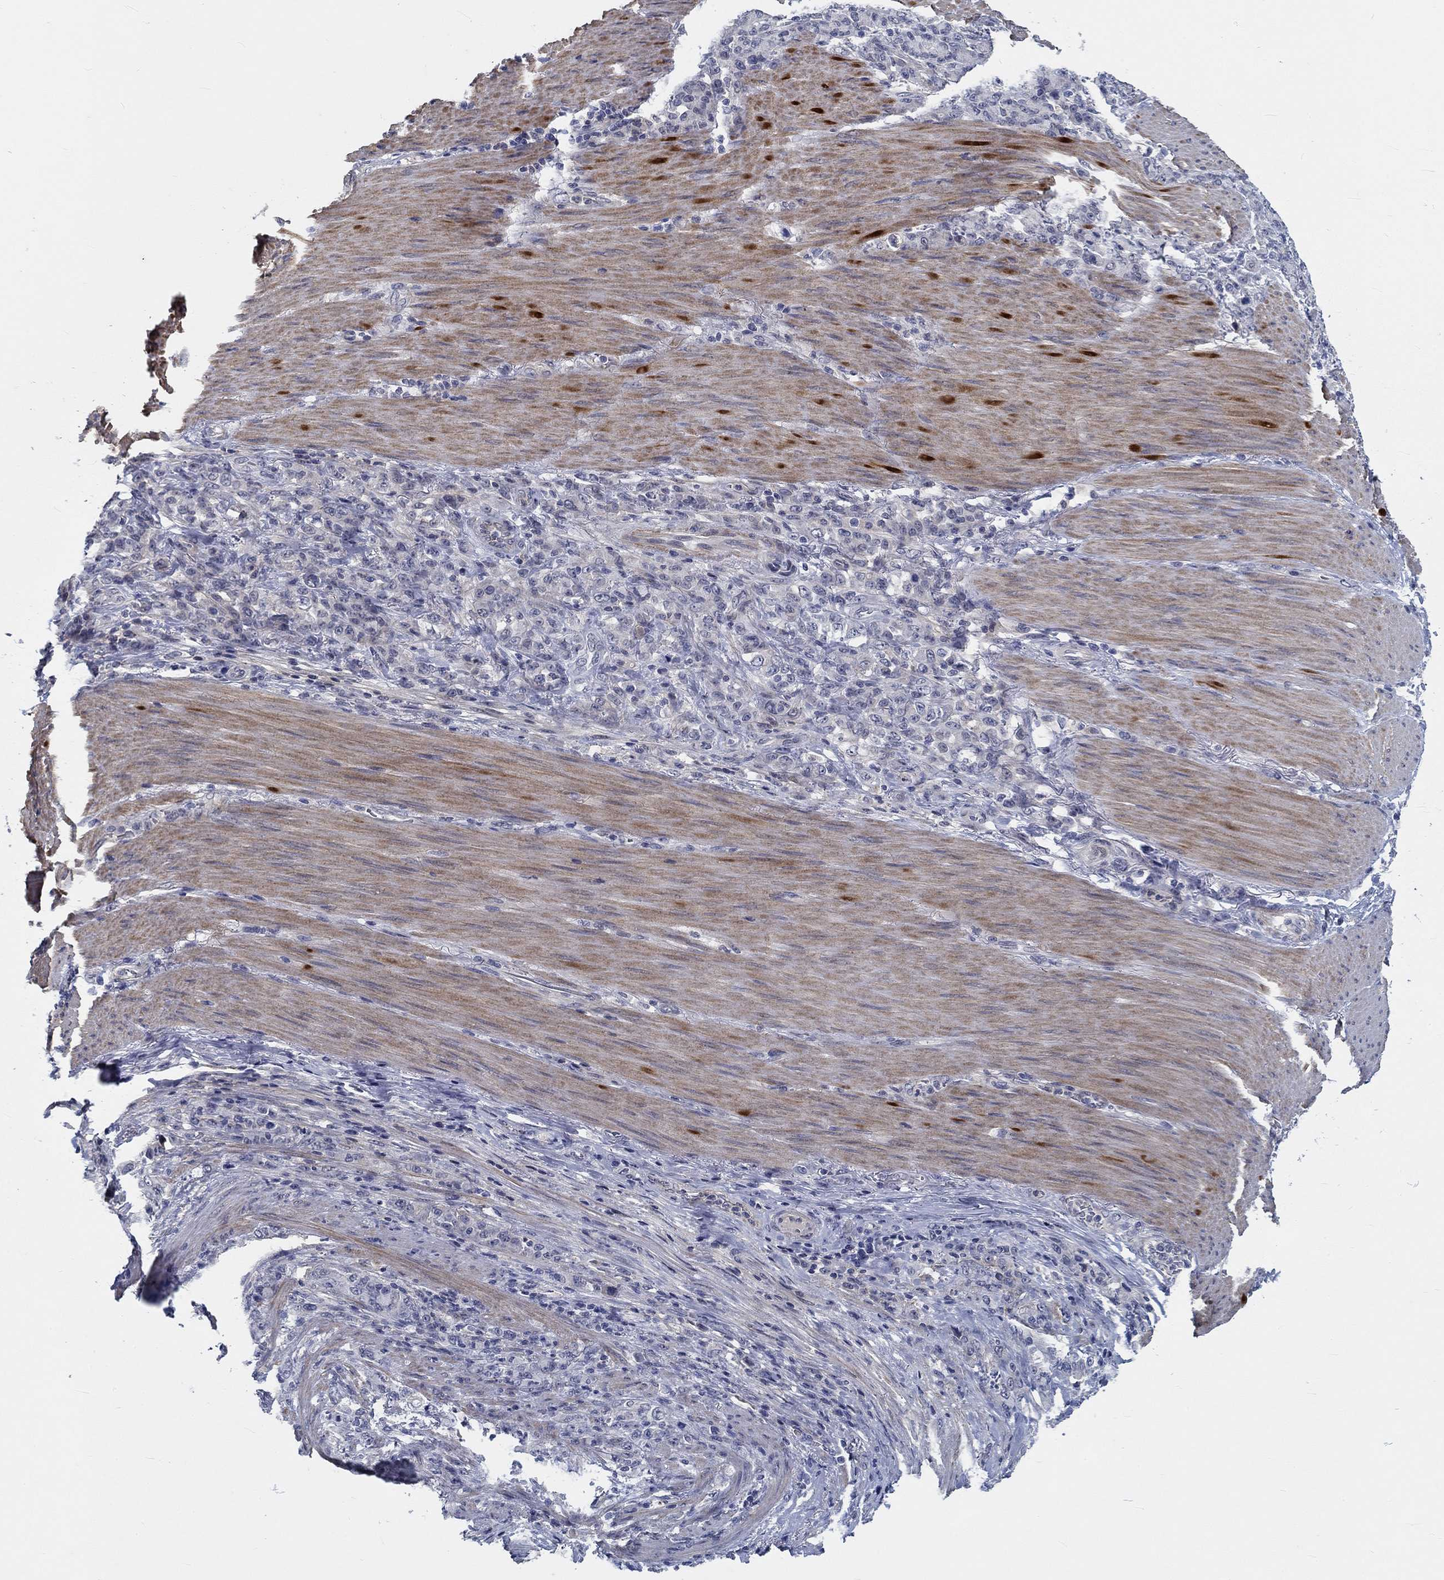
{"staining": {"intensity": "negative", "quantity": "none", "location": "none"}, "tissue": "stomach cancer", "cell_type": "Tumor cells", "image_type": "cancer", "snomed": [{"axis": "morphology", "description": "Normal tissue, NOS"}, {"axis": "morphology", "description": "Adenocarcinoma, NOS"}, {"axis": "topography", "description": "Stomach"}], "caption": "IHC photomicrograph of neoplastic tissue: stomach adenocarcinoma stained with DAB (3,3'-diaminobenzidine) demonstrates no significant protein positivity in tumor cells.", "gene": "MYBPC1", "patient": {"sex": "female", "age": 79}}